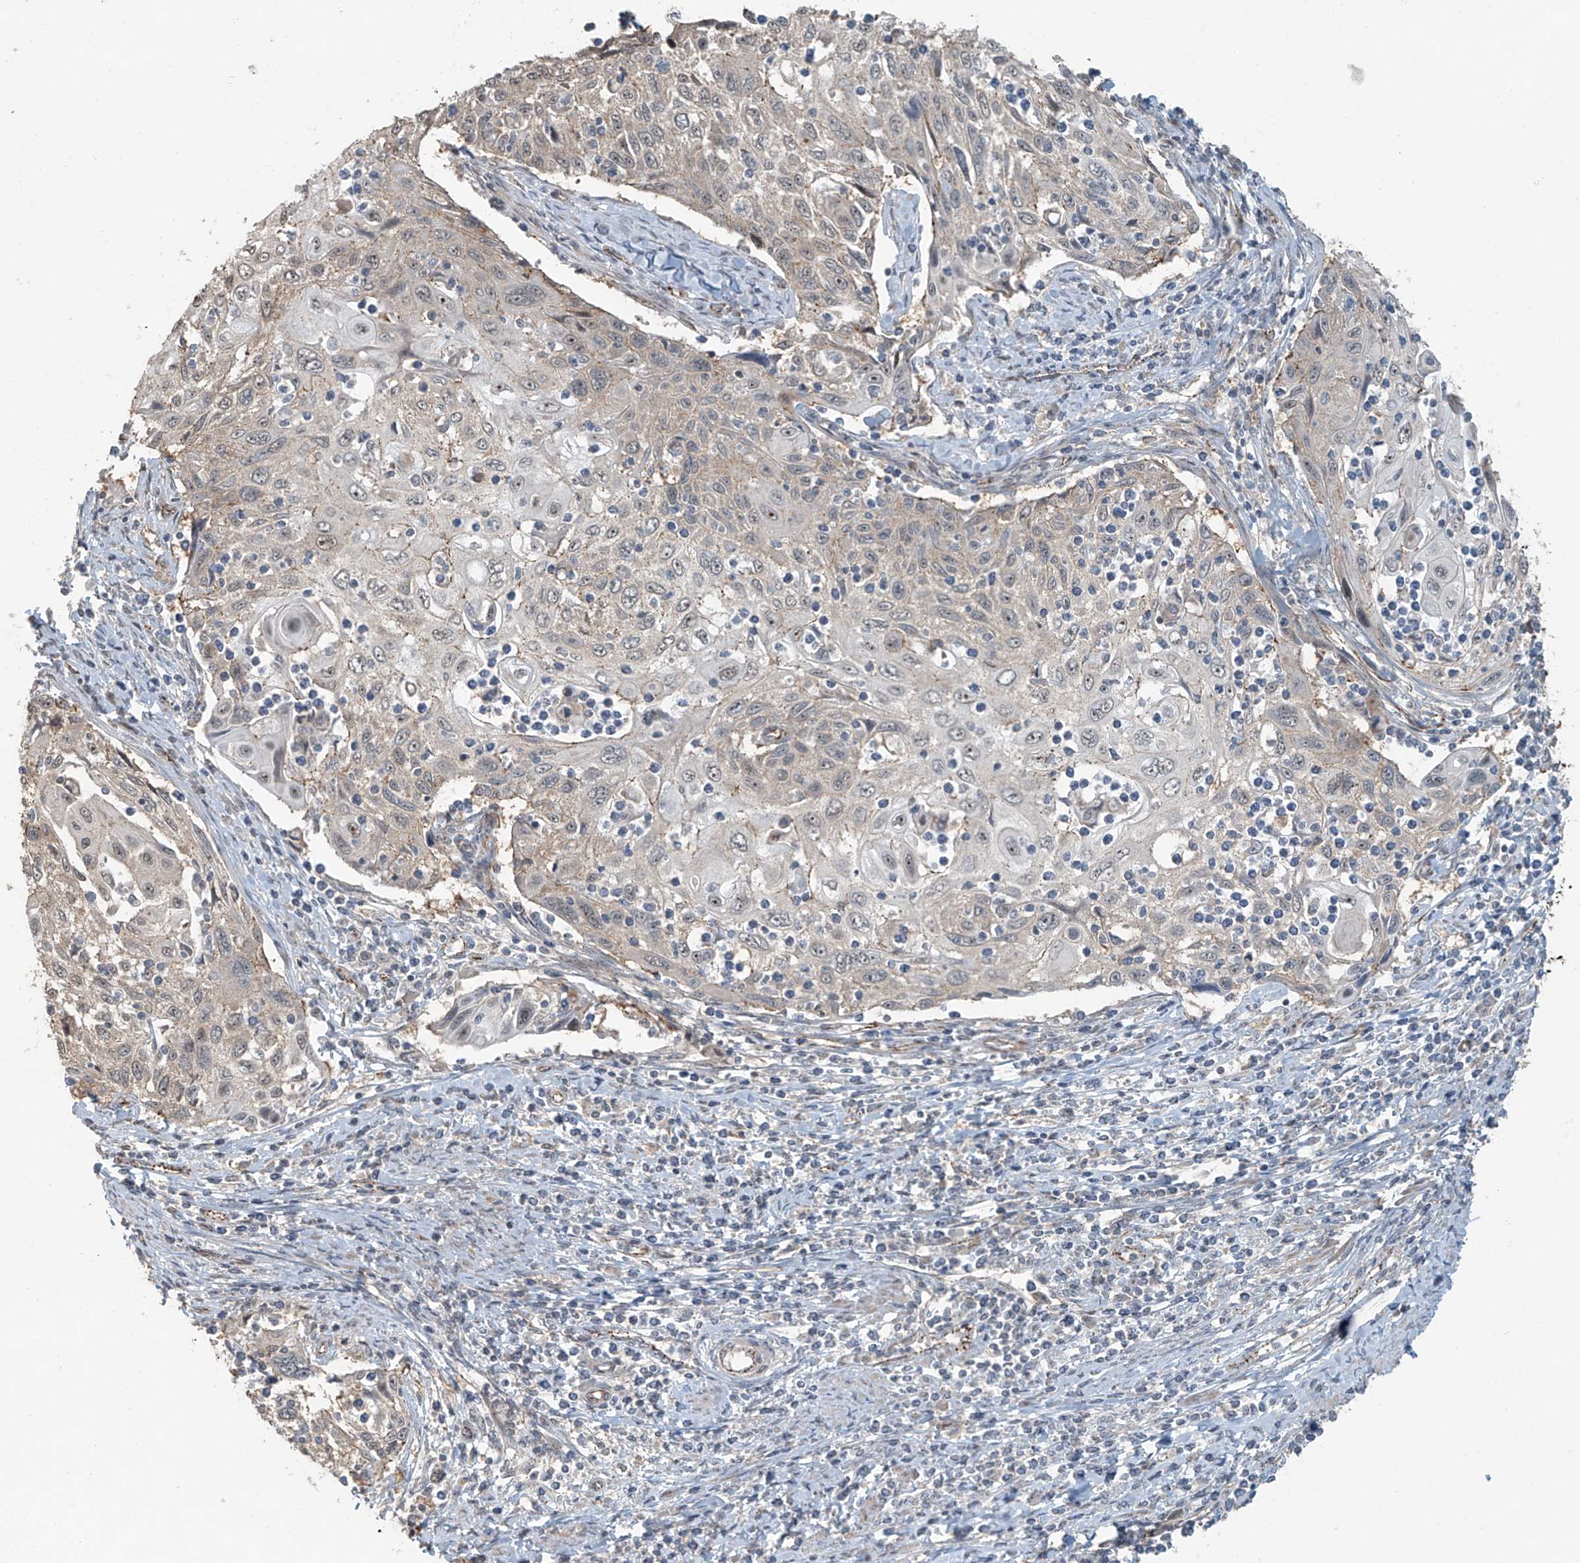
{"staining": {"intensity": "weak", "quantity": "<25%", "location": "cytoplasmic/membranous"}, "tissue": "cervical cancer", "cell_type": "Tumor cells", "image_type": "cancer", "snomed": [{"axis": "morphology", "description": "Squamous cell carcinoma, NOS"}, {"axis": "topography", "description": "Cervix"}], "caption": "IHC photomicrograph of neoplastic tissue: cervical cancer stained with DAB (3,3'-diaminobenzidine) displays no significant protein expression in tumor cells.", "gene": "ZNF16", "patient": {"sex": "female", "age": 70}}